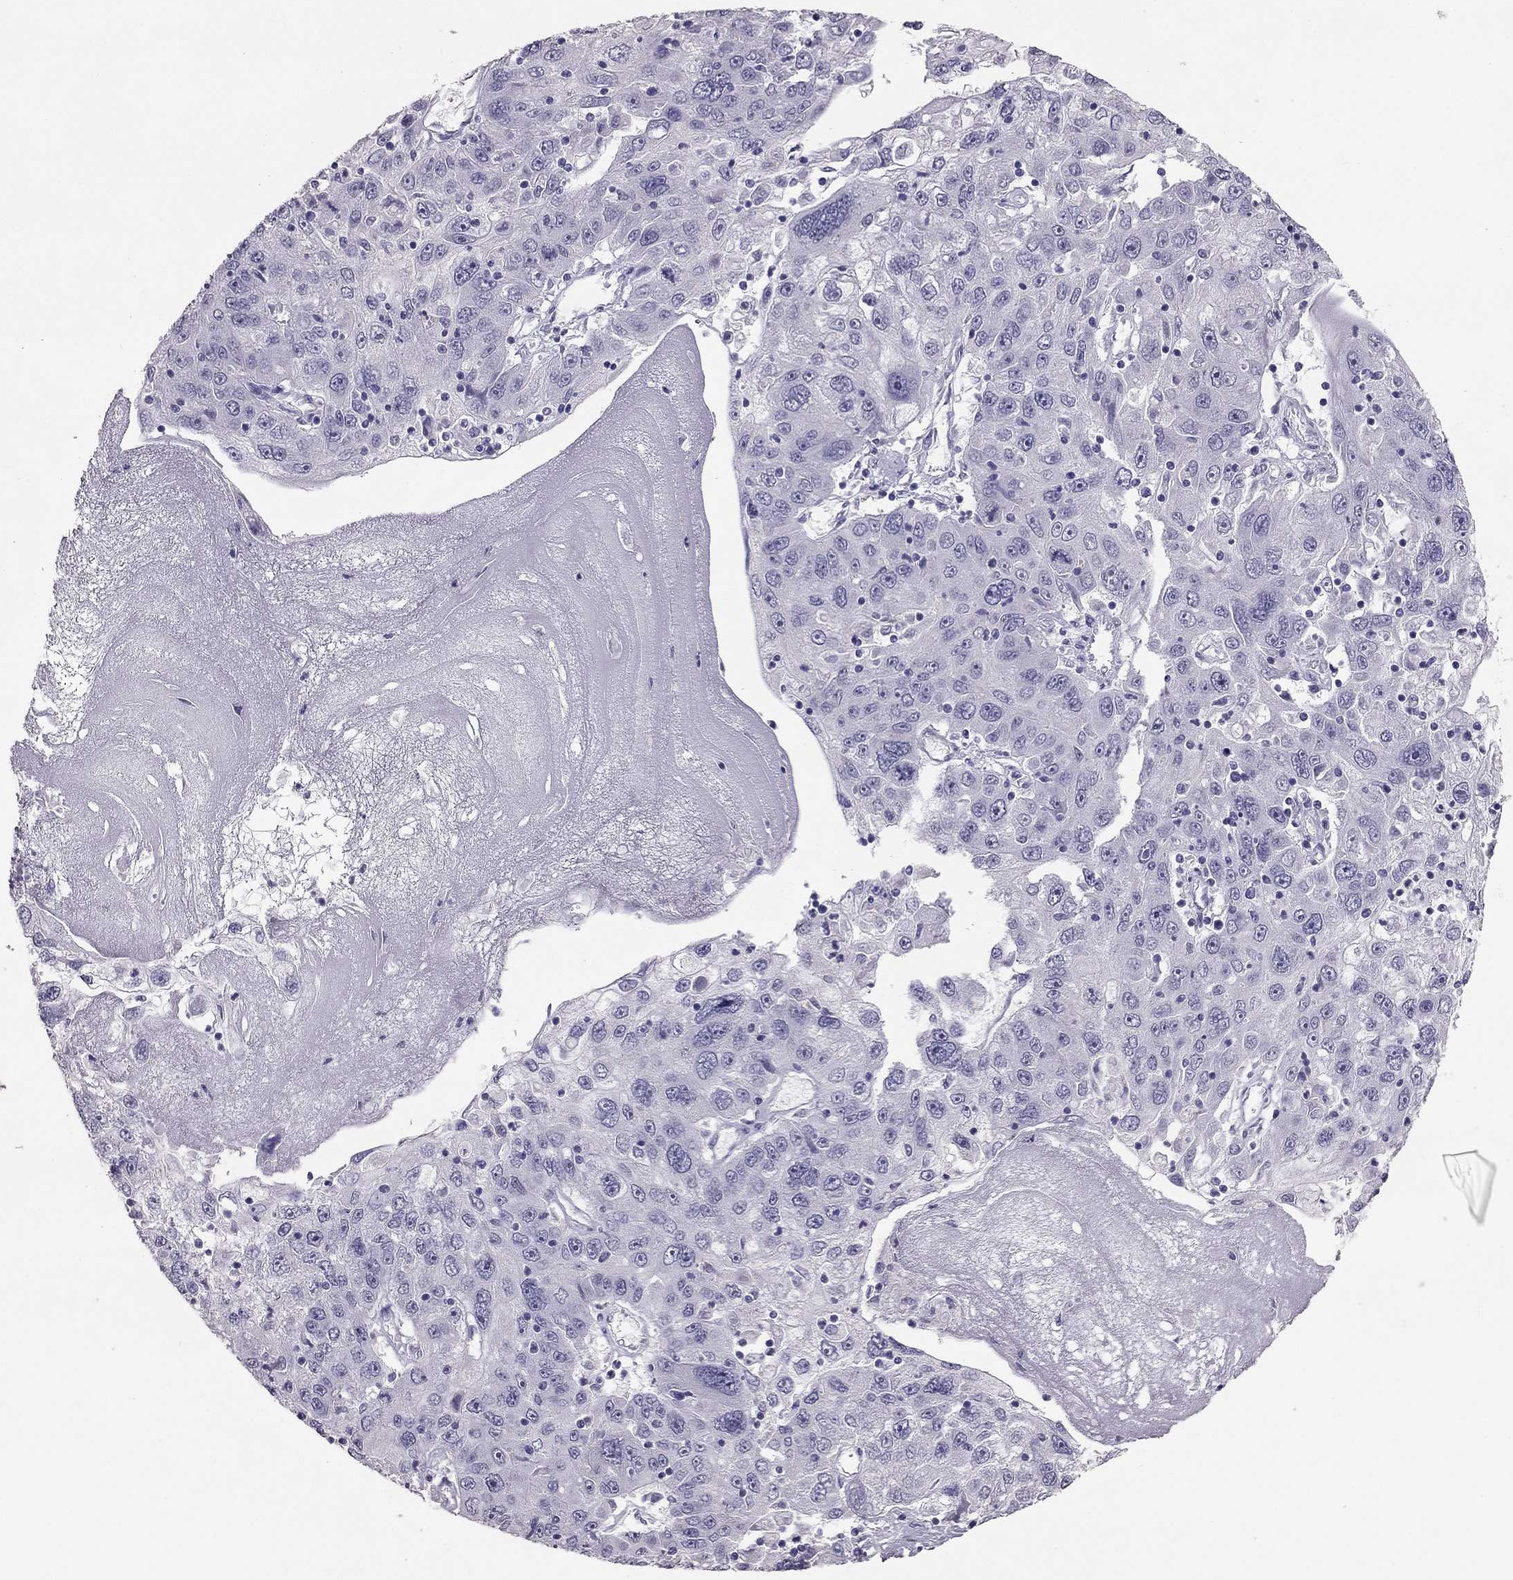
{"staining": {"intensity": "negative", "quantity": "none", "location": "none"}, "tissue": "stomach cancer", "cell_type": "Tumor cells", "image_type": "cancer", "snomed": [{"axis": "morphology", "description": "Adenocarcinoma, NOS"}, {"axis": "topography", "description": "Stomach"}], "caption": "High magnification brightfield microscopy of stomach cancer stained with DAB (brown) and counterstained with hematoxylin (blue): tumor cells show no significant staining.", "gene": "RHO", "patient": {"sex": "male", "age": 56}}